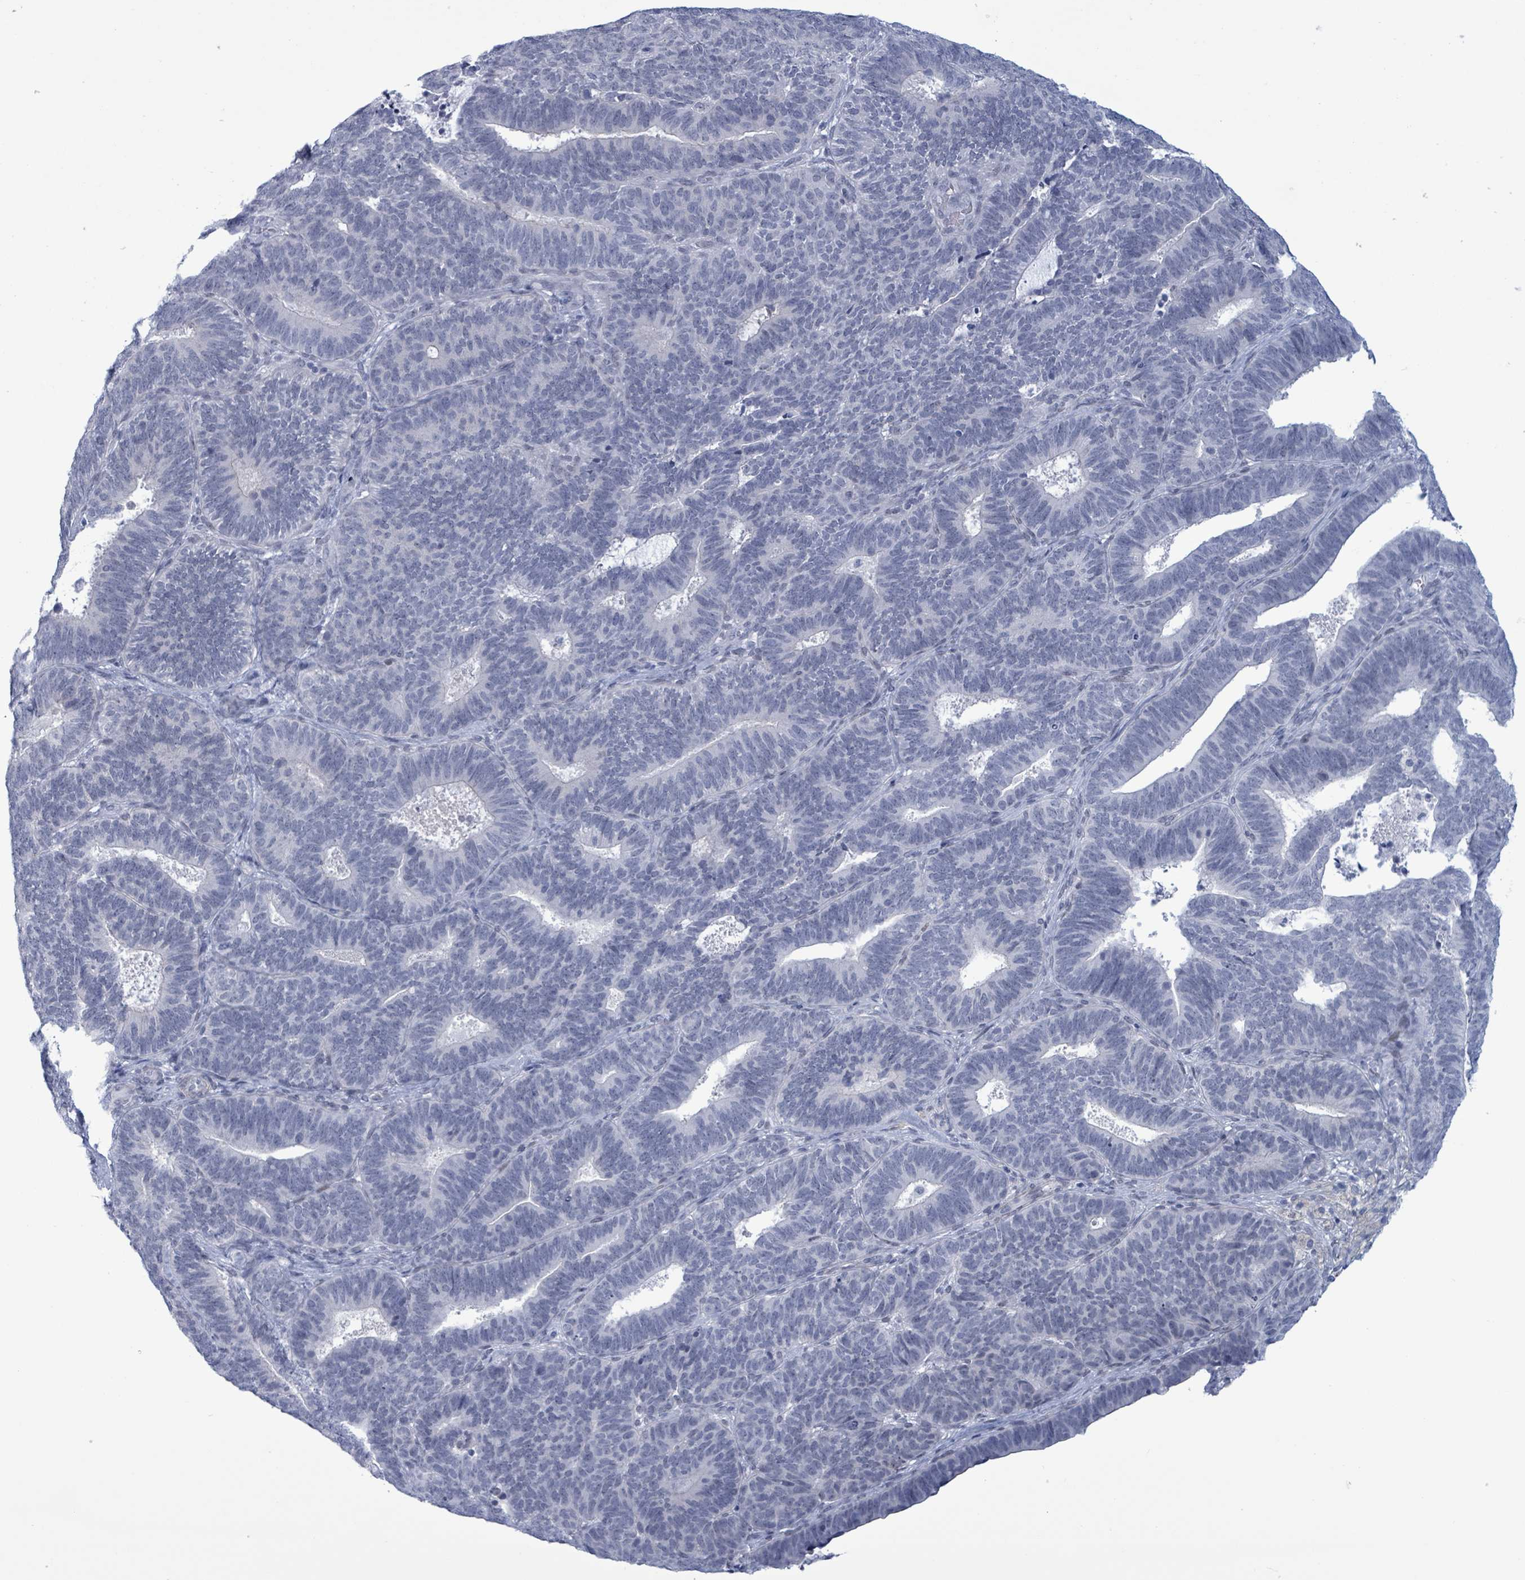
{"staining": {"intensity": "negative", "quantity": "none", "location": "none"}, "tissue": "endometrial cancer", "cell_type": "Tumor cells", "image_type": "cancer", "snomed": [{"axis": "morphology", "description": "Adenocarcinoma, NOS"}, {"axis": "topography", "description": "Endometrium"}], "caption": "This is an immunohistochemistry (IHC) histopathology image of human endometrial cancer. There is no staining in tumor cells.", "gene": "ZNF771", "patient": {"sex": "female", "age": 70}}